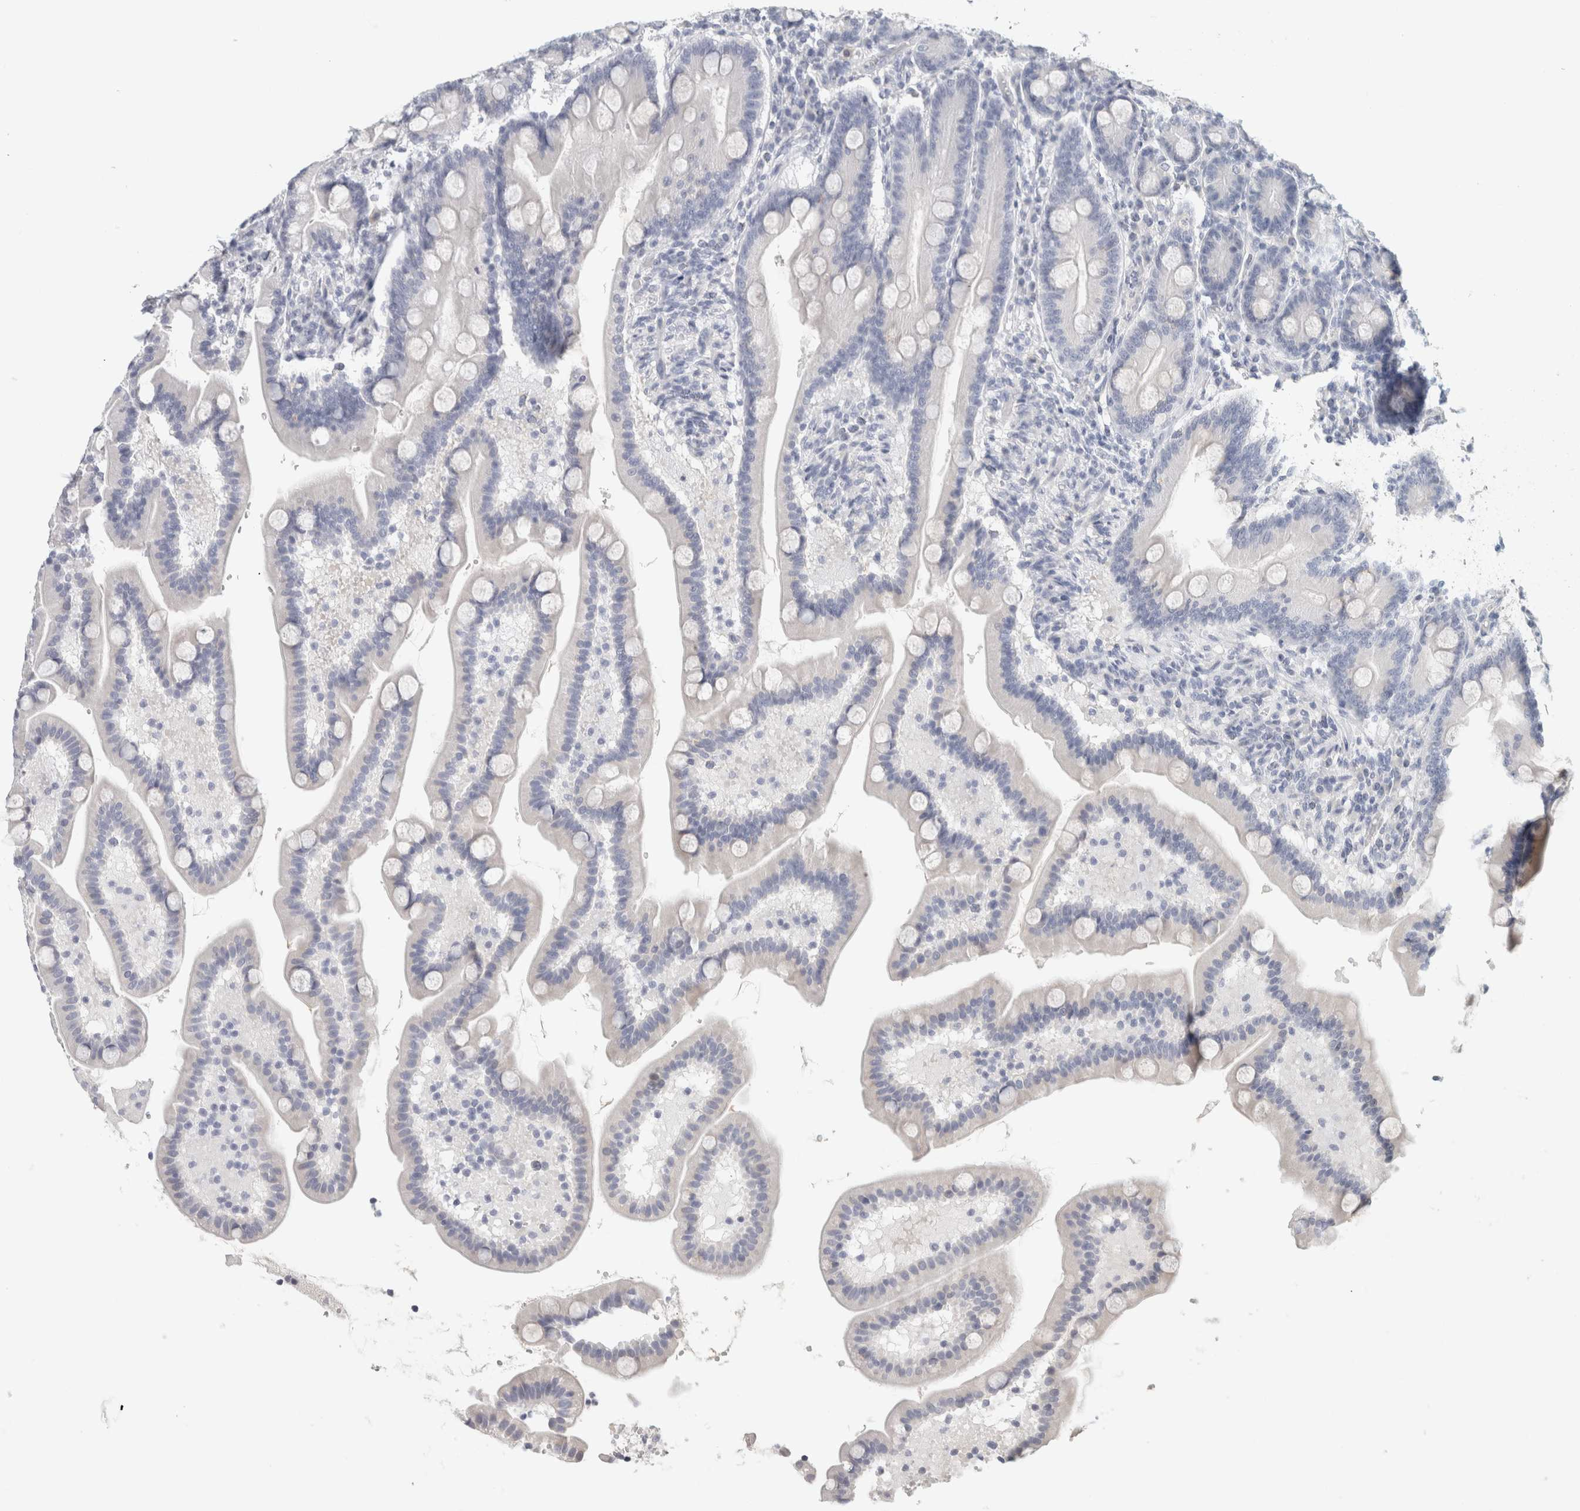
{"staining": {"intensity": "negative", "quantity": "none", "location": "none"}, "tissue": "duodenum", "cell_type": "Glandular cells", "image_type": "normal", "snomed": [{"axis": "morphology", "description": "Normal tissue, NOS"}, {"axis": "topography", "description": "Duodenum"}], "caption": "This is an immunohistochemistry (IHC) photomicrograph of benign human duodenum. There is no positivity in glandular cells.", "gene": "STK31", "patient": {"sex": "male", "age": 54}}